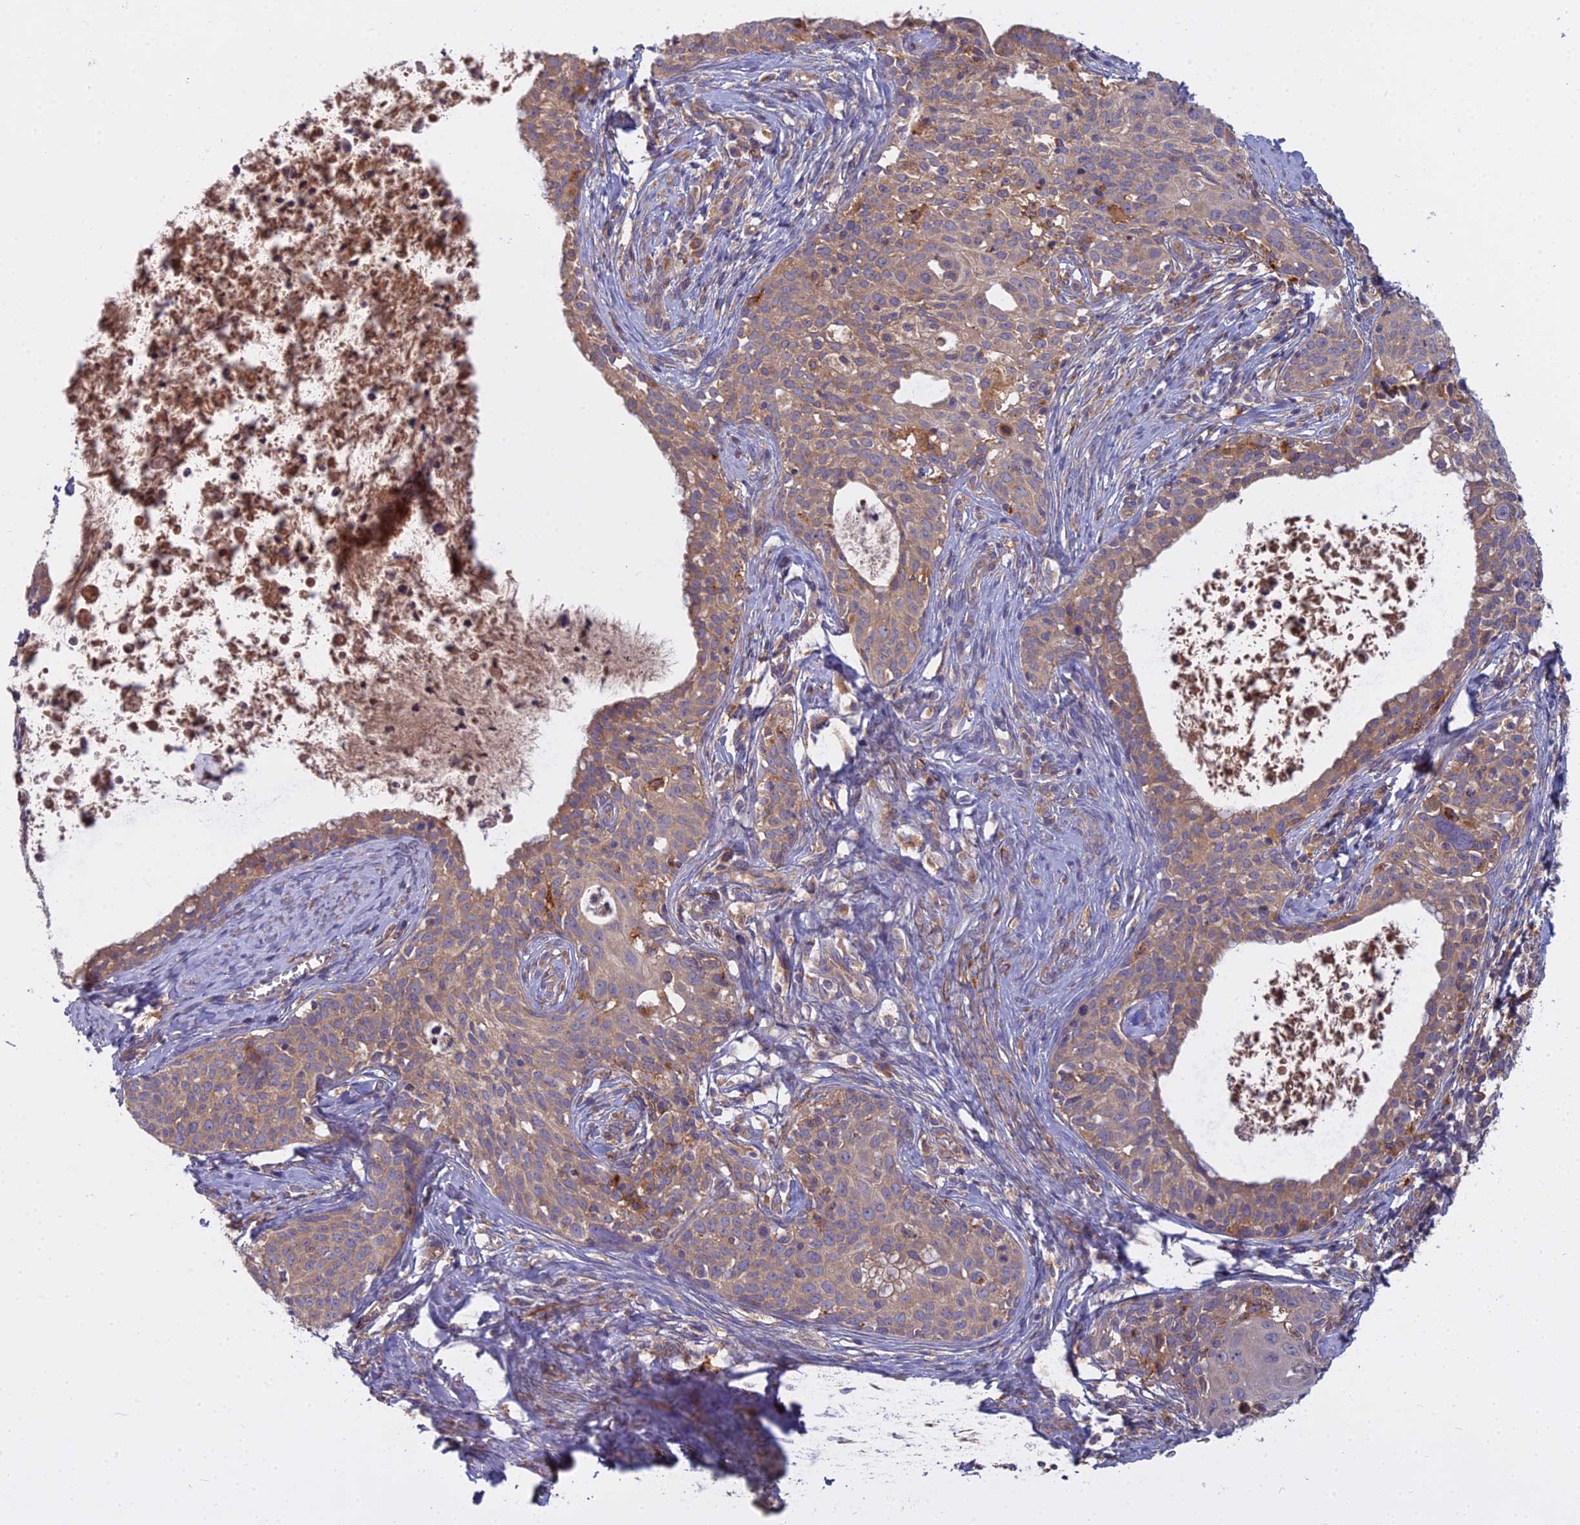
{"staining": {"intensity": "moderate", "quantity": "25%-75%", "location": "cytoplasmic/membranous"}, "tissue": "cervical cancer", "cell_type": "Tumor cells", "image_type": "cancer", "snomed": [{"axis": "morphology", "description": "Squamous cell carcinoma, NOS"}, {"axis": "topography", "description": "Cervix"}], "caption": "Tumor cells demonstrate moderate cytoplasmic/membranous positivity in about 25%-75% of cells in cervical squamous cell carcinoma.", "gene": "CCDC167", "patient": {"sex": "female", "age": 52}}